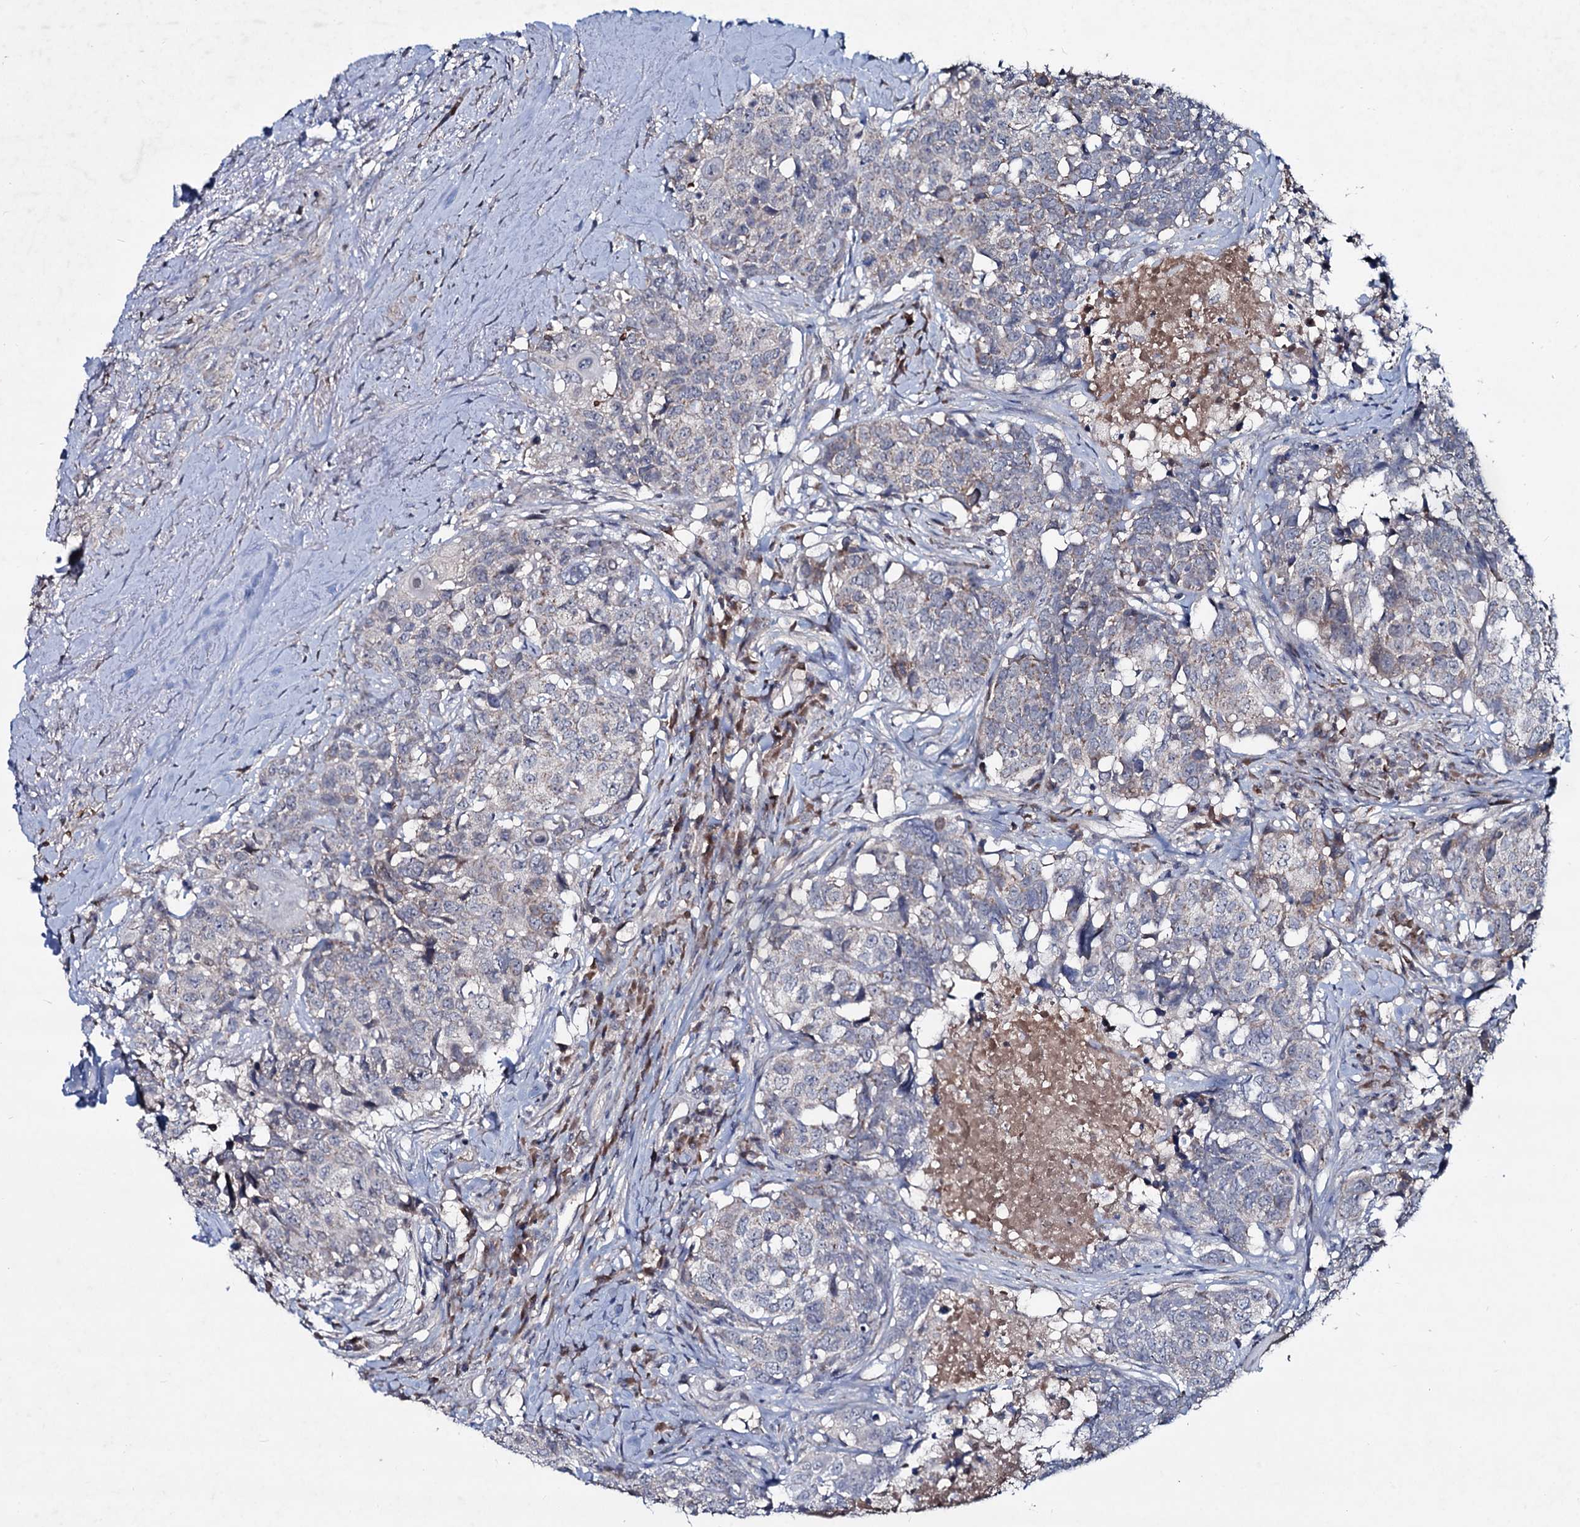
{"staining": {"intensity": "weak", "quantity": "<25%", "location": "cytoplasmic/membranous"}, "tissue": "head and neck cancer", "cell_type": "Tumor cells", "image_type": "cancer", "snomed": [{"axis": "morphology", "description": "Squamous cell carcinoma, NOS"}, {"axis": "topography", "description": "Head-Neck"}], "caption": "Head and neck squamous cell carcinoma was stained to show a protein in brown. There is no significant positivity in tumor cells. (Stains: DAB immunohistochemistry with hematoxylin counter stain, Microscopy: brightfield microscopy at high magnification).", "gene": "RNF6", "patient": {"sex": "male", "age": 66}}